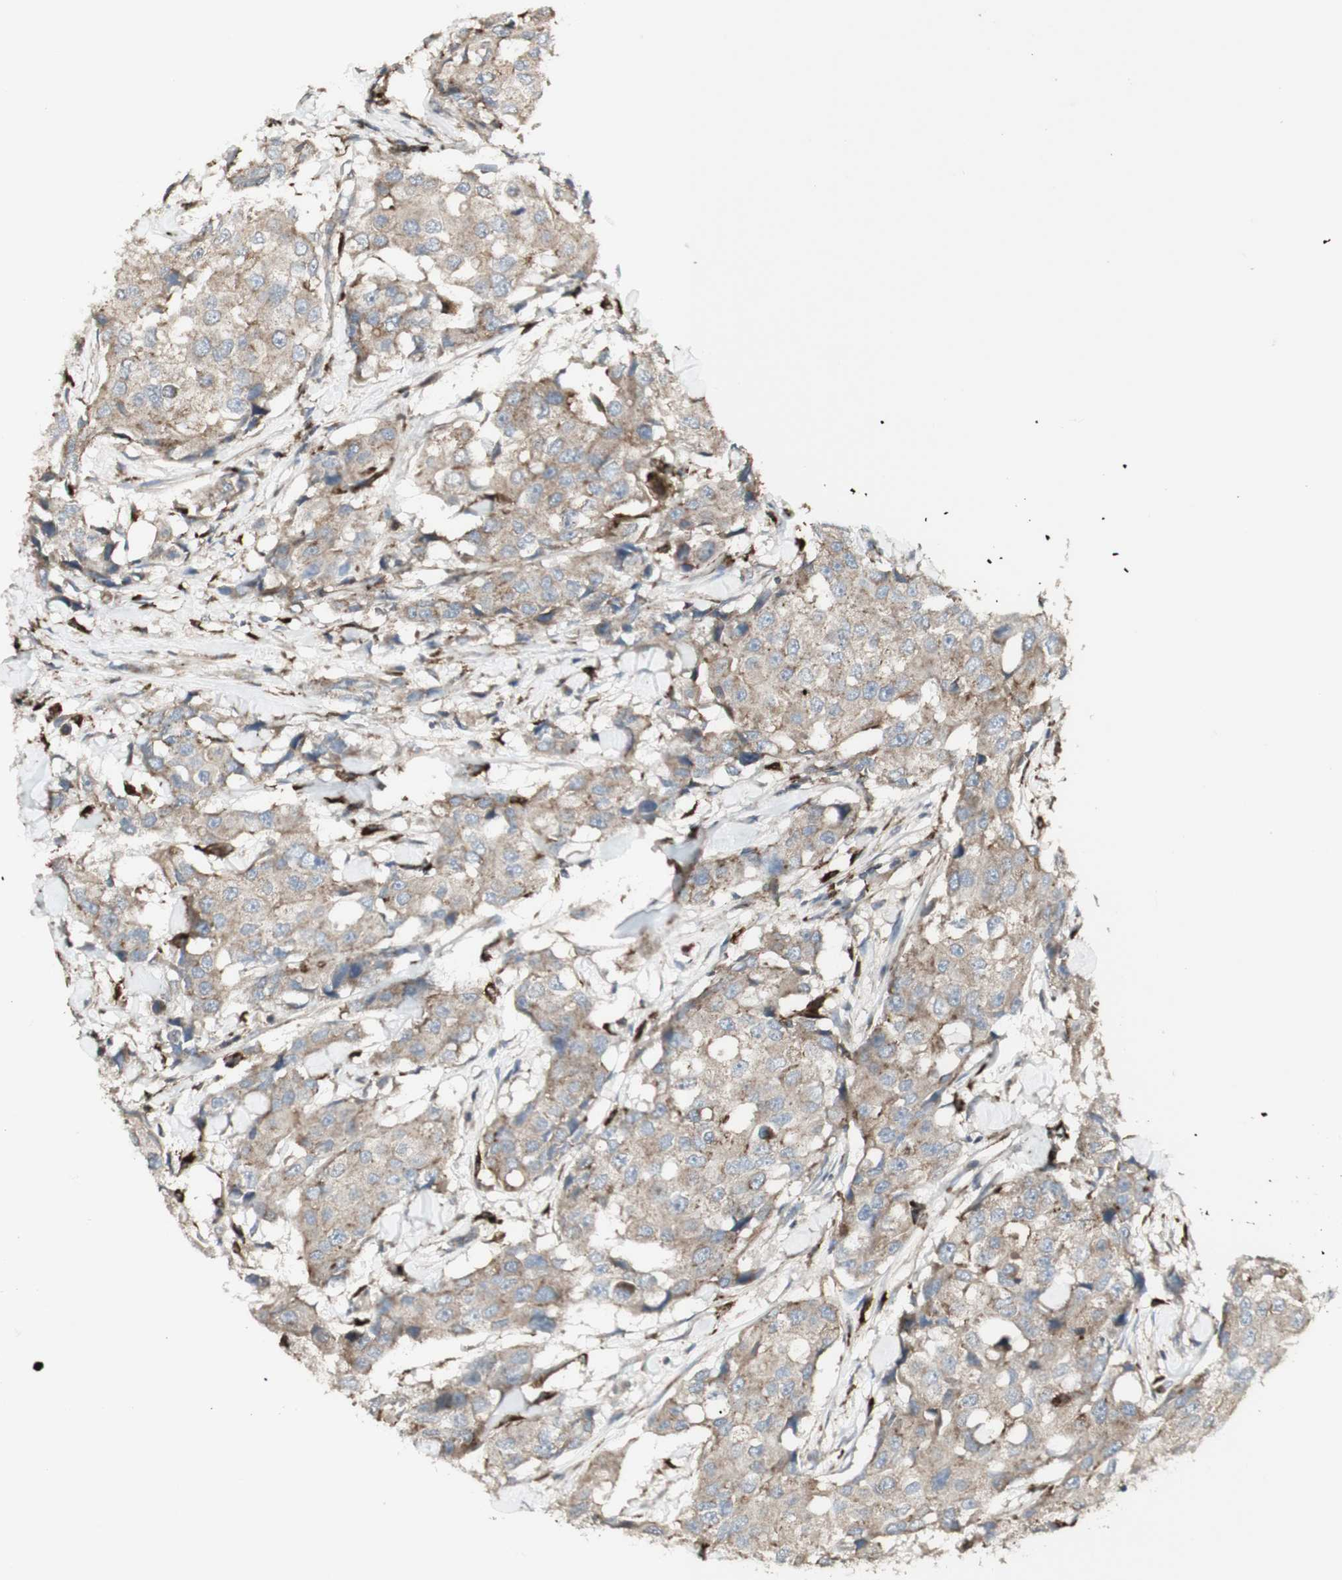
{"staining": {"intensity": "weak", "quantity": ">75%", "location": "cytoplasmic/membranous"}, "tissue": "breast cancer", "cell_type": "Tumor cells", "image_type": "cancer", "snomed": [{"axis": "morphology", "description": "Duct carcinoma"}, {"axis": "topography", "description": "Breast"}], "caption": "Protein expression analysis of breast cancer exhibits weak cytoplasmic/membranous staining in approximately >75% of tumor cells.", "gene": "ATP6V1E1", "patient": {"sex": "female", "age": 27}}